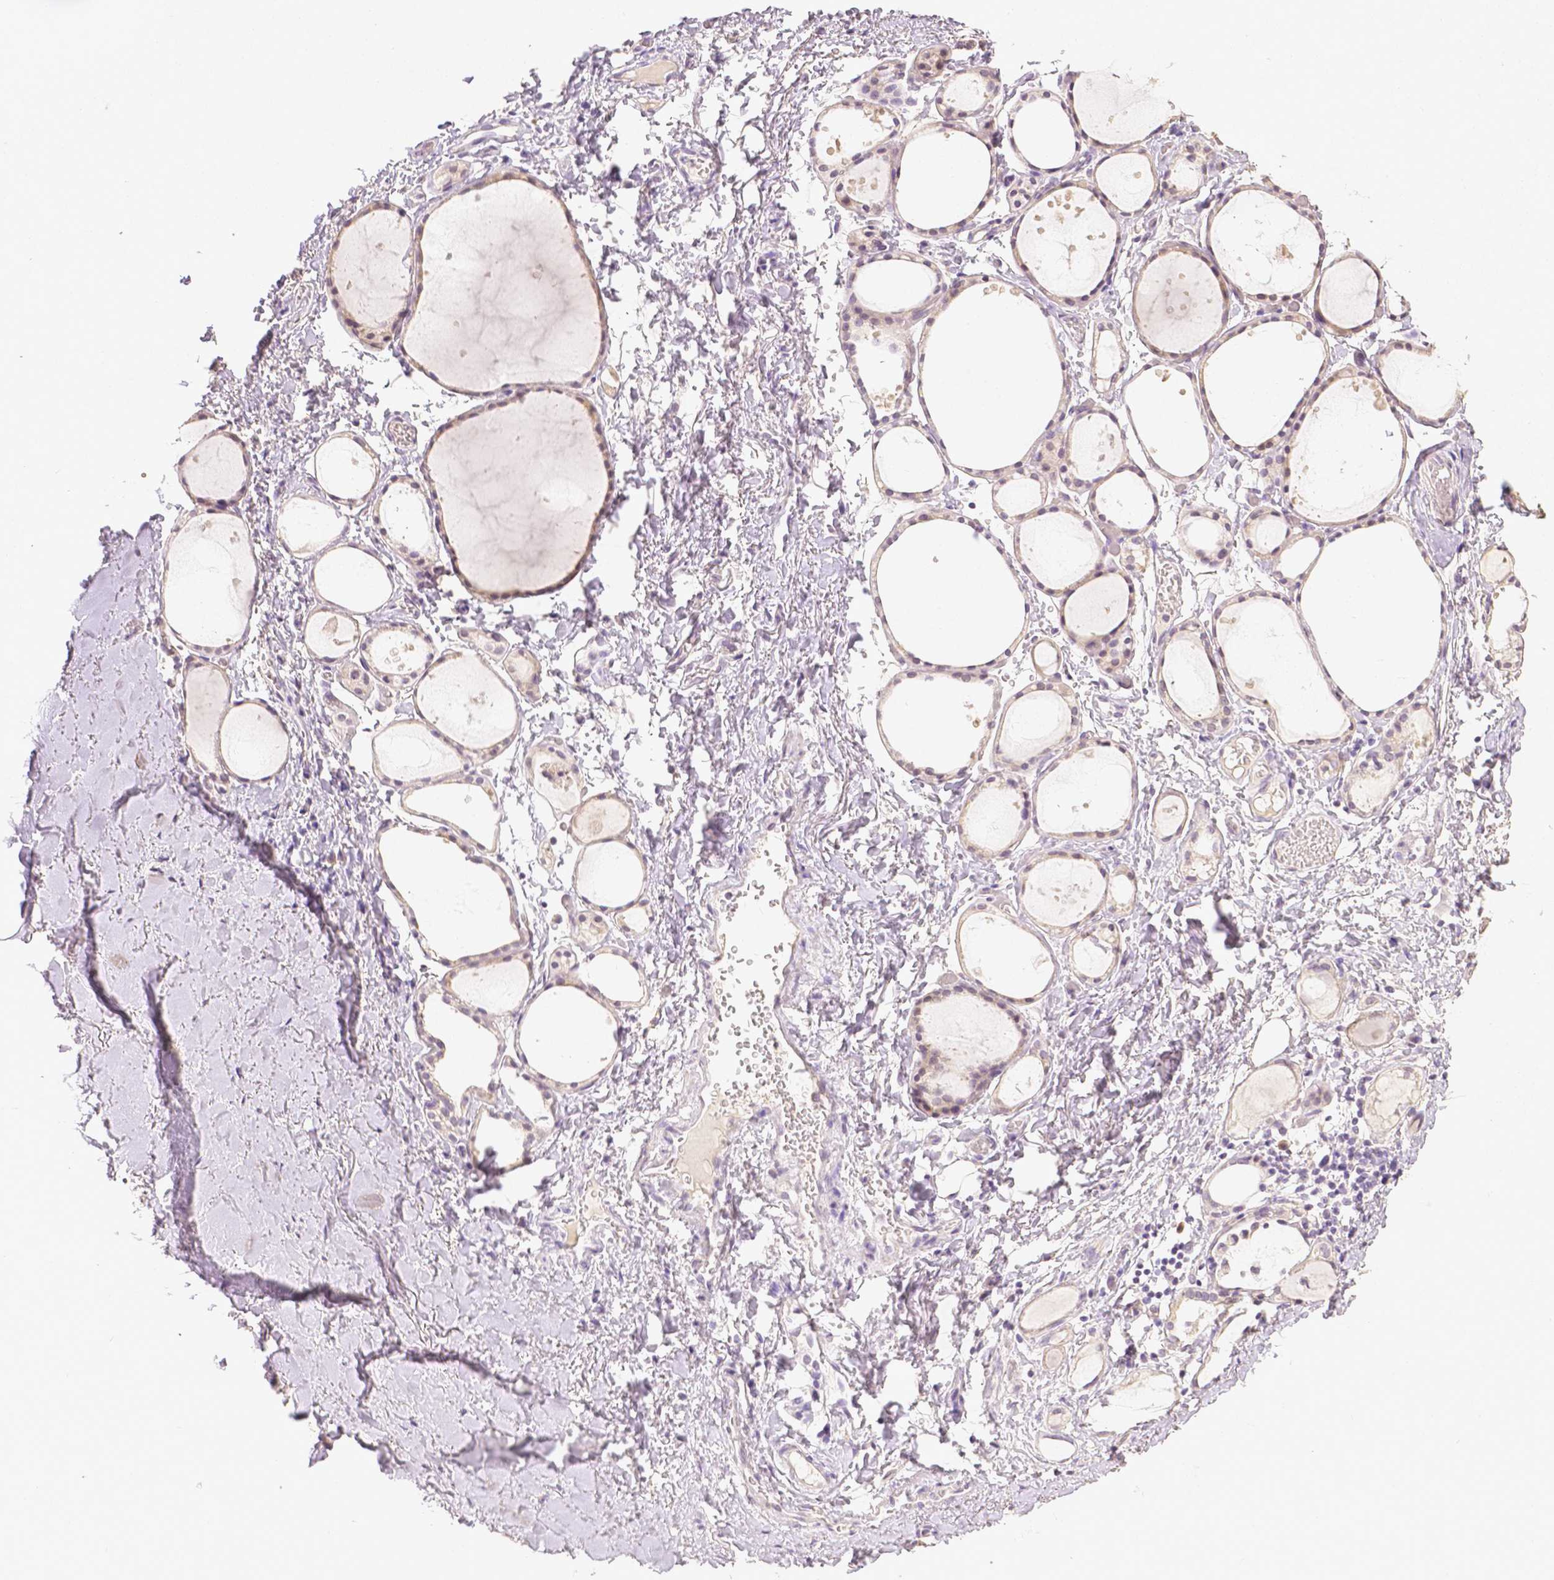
{"staining": {"intensity": "weak", "quantity": "25%-75%", "location": "cytoplasmic/membranous"}, "tissue": "thyroid gland", "cell_type": "Glandular cells", "image_type": "normal", "snomed": [{"axis": "morphology", "description": "Normal tissue, NOS"}, {"axis": "topography", "description": "Thyroid gland"}], "caption": "Brown immunohistochemical staining in unremarkable thyroid gland reveals weak cytoplasmic/membranous positivity in about 25%-75% of glandular cells.", "gene": "TGM1", "patient": {"sex": "male", "age": 68}}